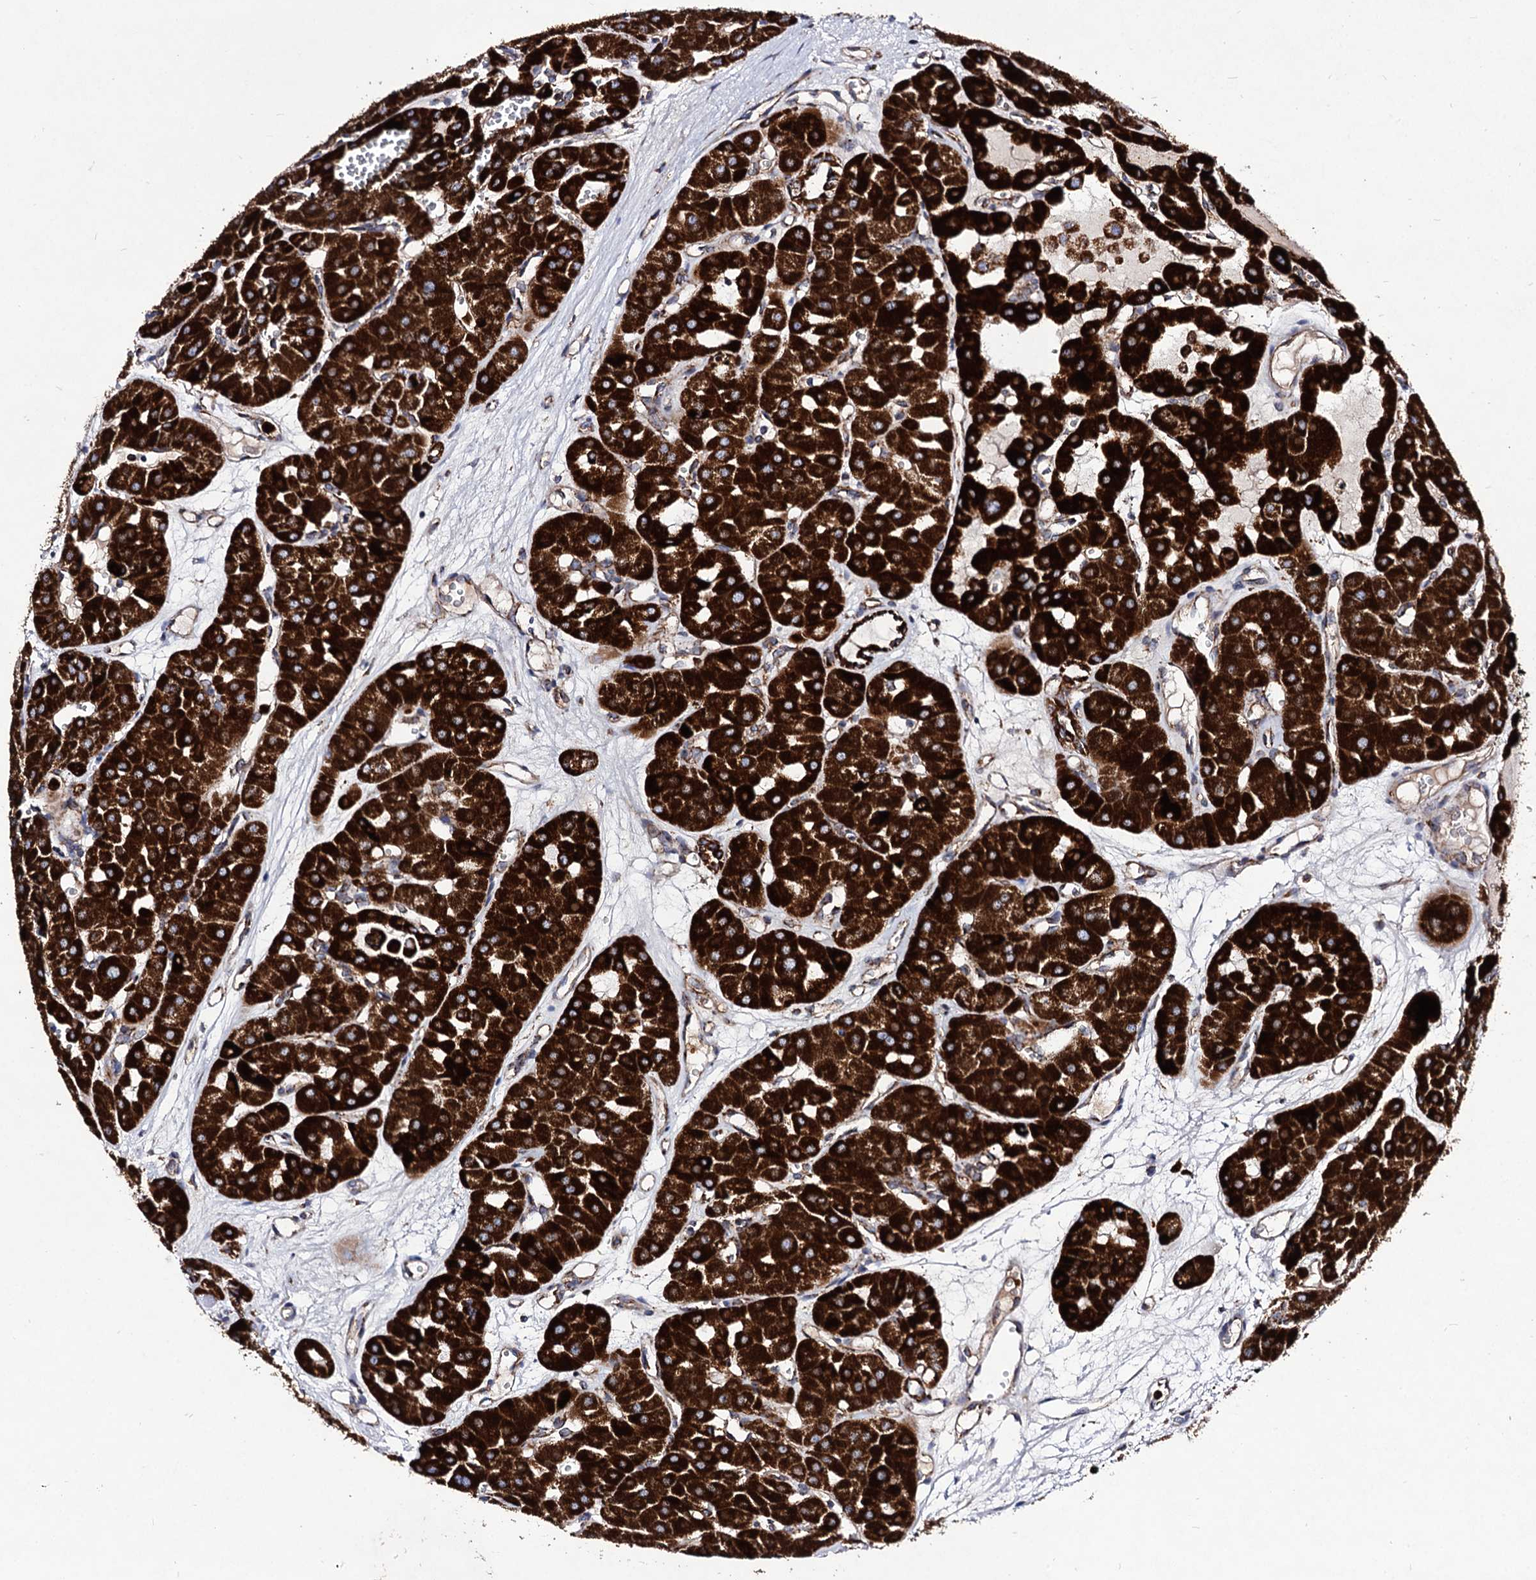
{"staining": {"intensity": "strong", "quantity": ">75%", "location": "cytoplasmic/membranous"}, "tissue": "renal cancer", "cell_type": "Tumor cells", "image_type": "cancer", "snomed": [{"axis": "morphology", "description": "Carcinoma, NOS"}, {"axis": "topography", "description": "Kidney"}], "caption": "Immunohistochemistry micrograph of human renal cancer (carcinoma) stained for a protein (brown), which demonstrates high levels of strong cytoplasmic/membranous staining in about >75% of tumor cells.", "gene": "ACAD9", "patient": {"sex": "female", "age": 75}}